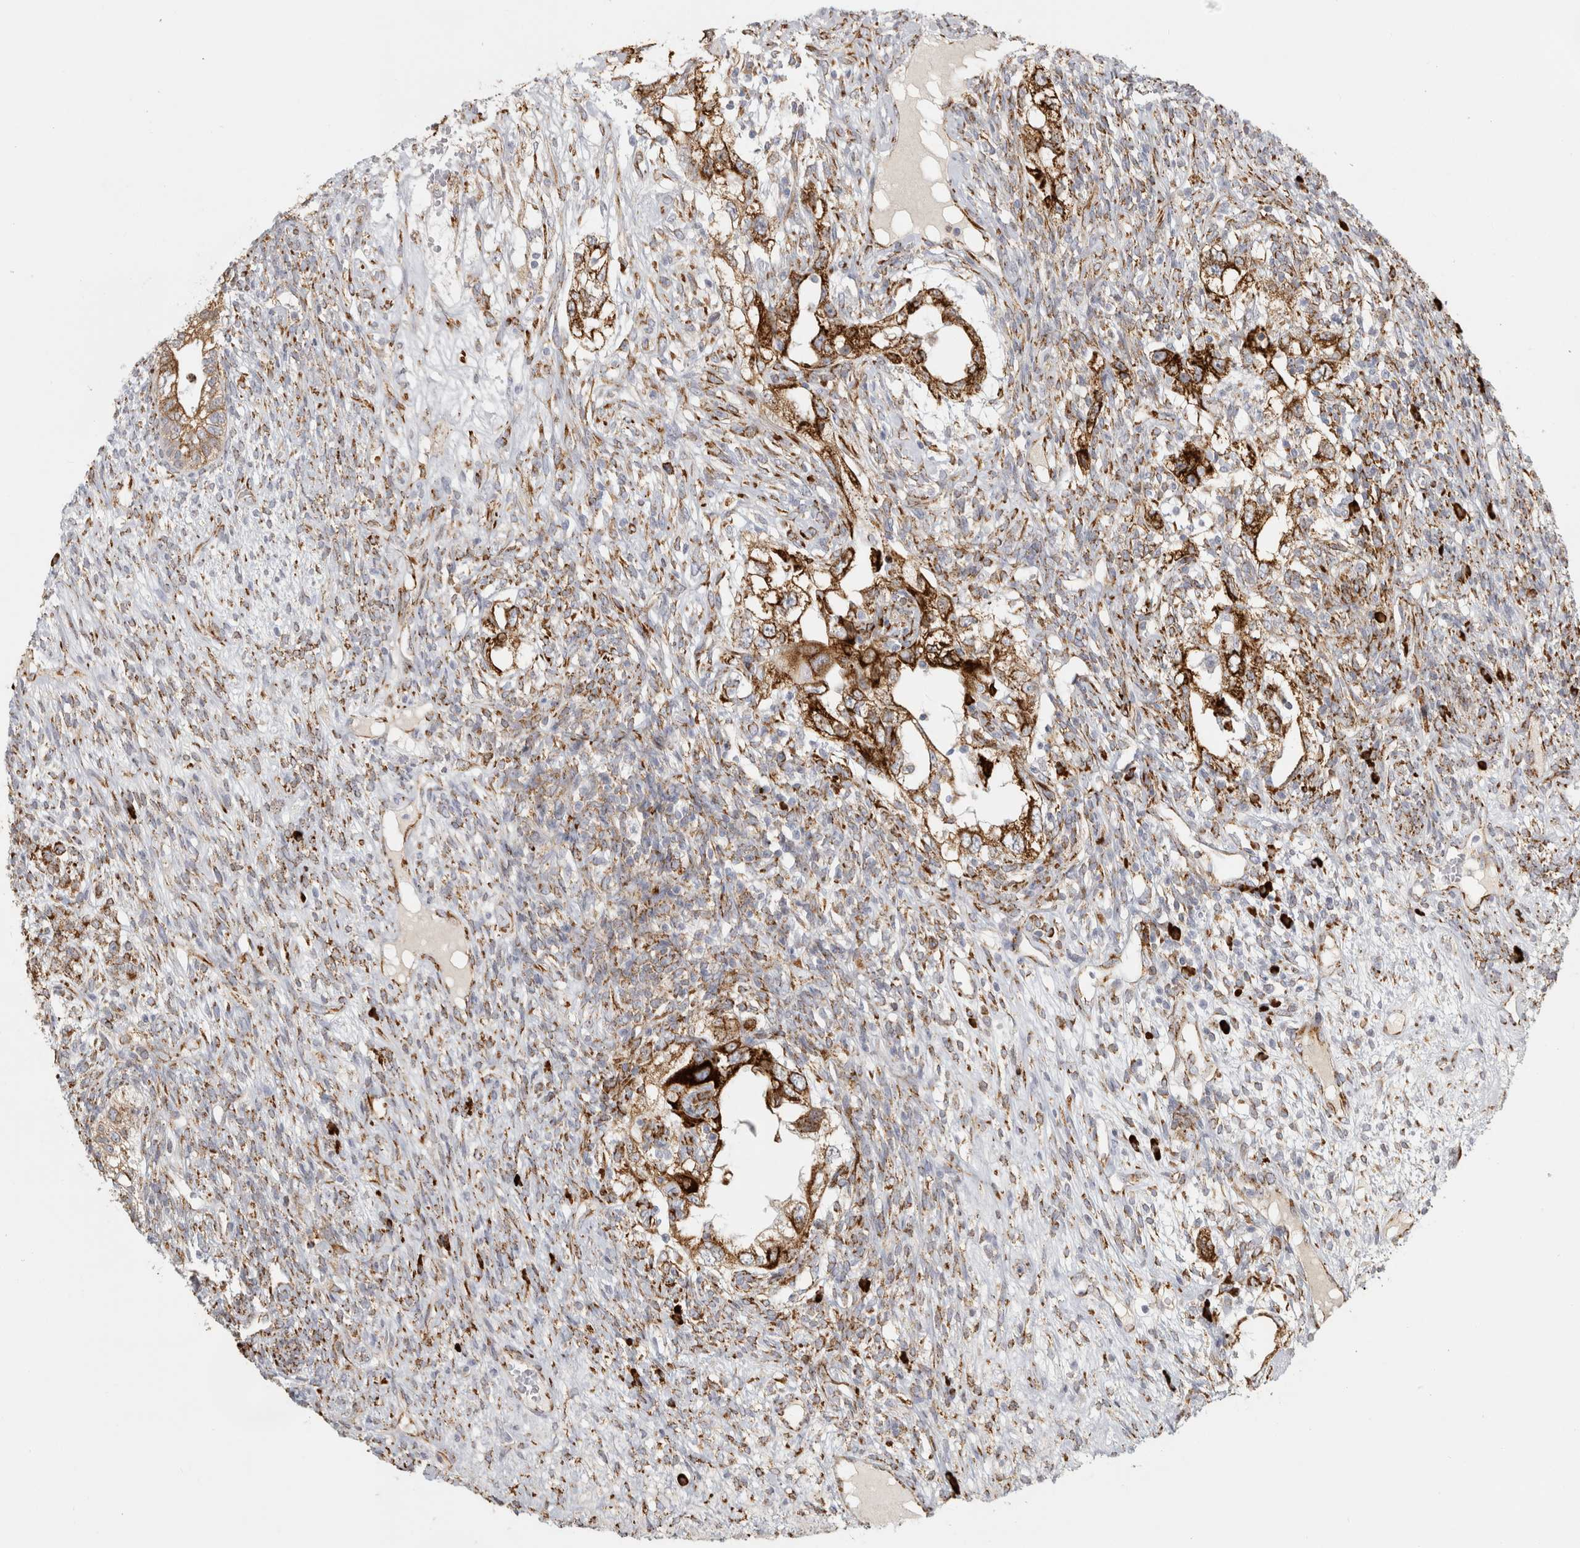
{"staining": {"intensity": "strong", "quantity": "25%-75%", "location": "cytoplasmic/membranous"}, "tissue": "testis cancer", "cell_type": "Tumor cells", "image_type": "cancer", "snomed": [{"axis": "morphology", "description": "Seminoma, NOS"}, {"axis": "topography", "description": "Testis"}], "caption": "Immunohistochemical staining of human seminoma (testis) displays high levels of strong cytoplasmic/membranous protein expression in approximately 25%-75% of tumor cells.", "gene": "OSTN", "patient": {"sex": "male", "age": 28}}